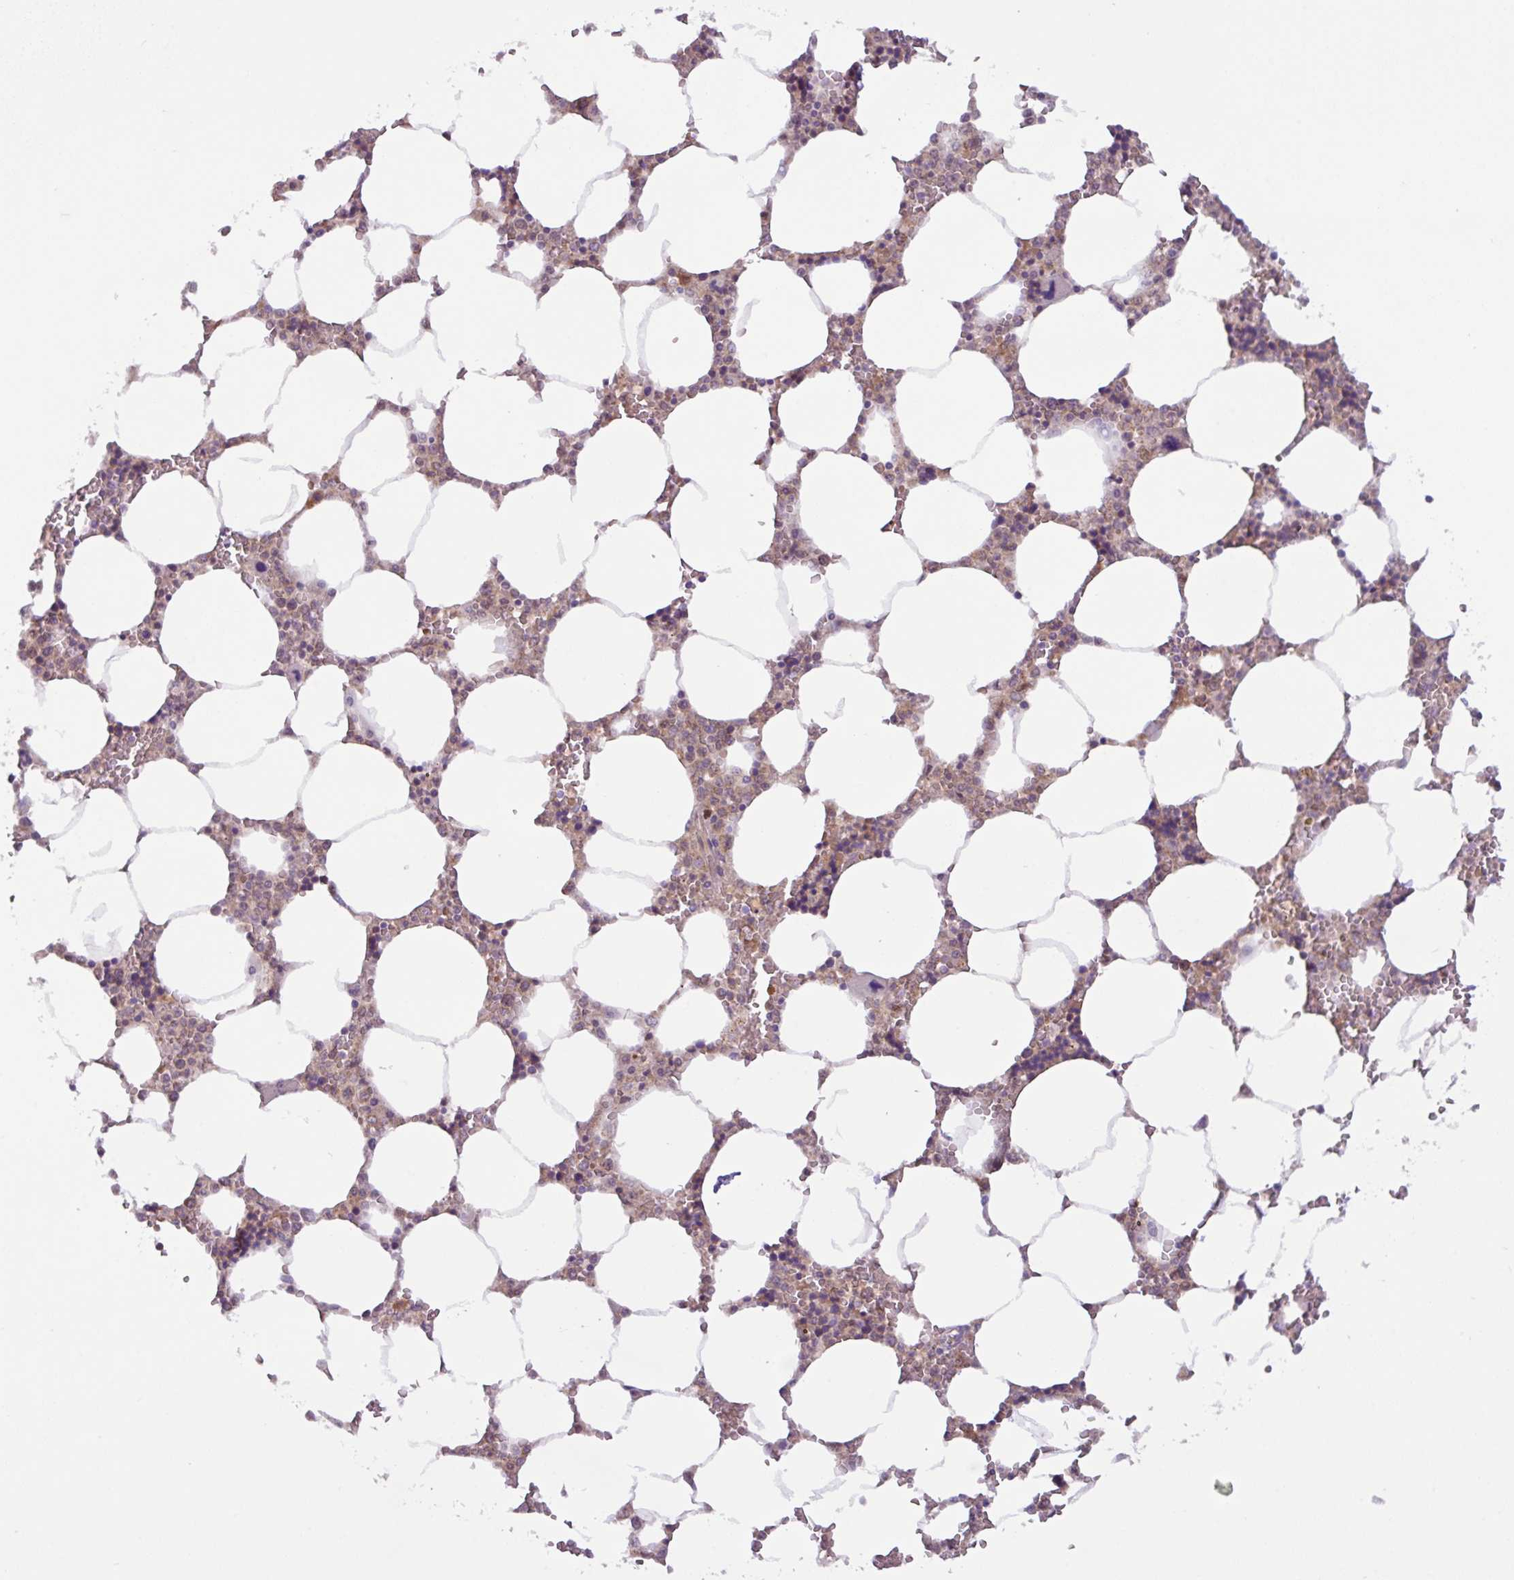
{"staining": {"intensity": "weak", "quantity": "25%-75%", "location": "cytoplasmic/membranous"}, "tissue": "bone marrow", "cell_type": "Hematopoietic cells", "image_type": "normal", "snomed": [{"axis": "morphology", "description": "Normal tissue, NOS"}, {"axis": "topography", "description": "Bone marrow"}], "caption": "Bone marrow was stained to show a protein in brown. There is low levels of weak cytoplasmic/membranous positivity in approximately 25%-75% of hematopoietic cells. (Stains: DAB in brown, nuclei in blue, Microscopy: brightfield microscopy at high magnification).", "gene": "TONSL", "patient": {"sex": "male", "age": 64}}